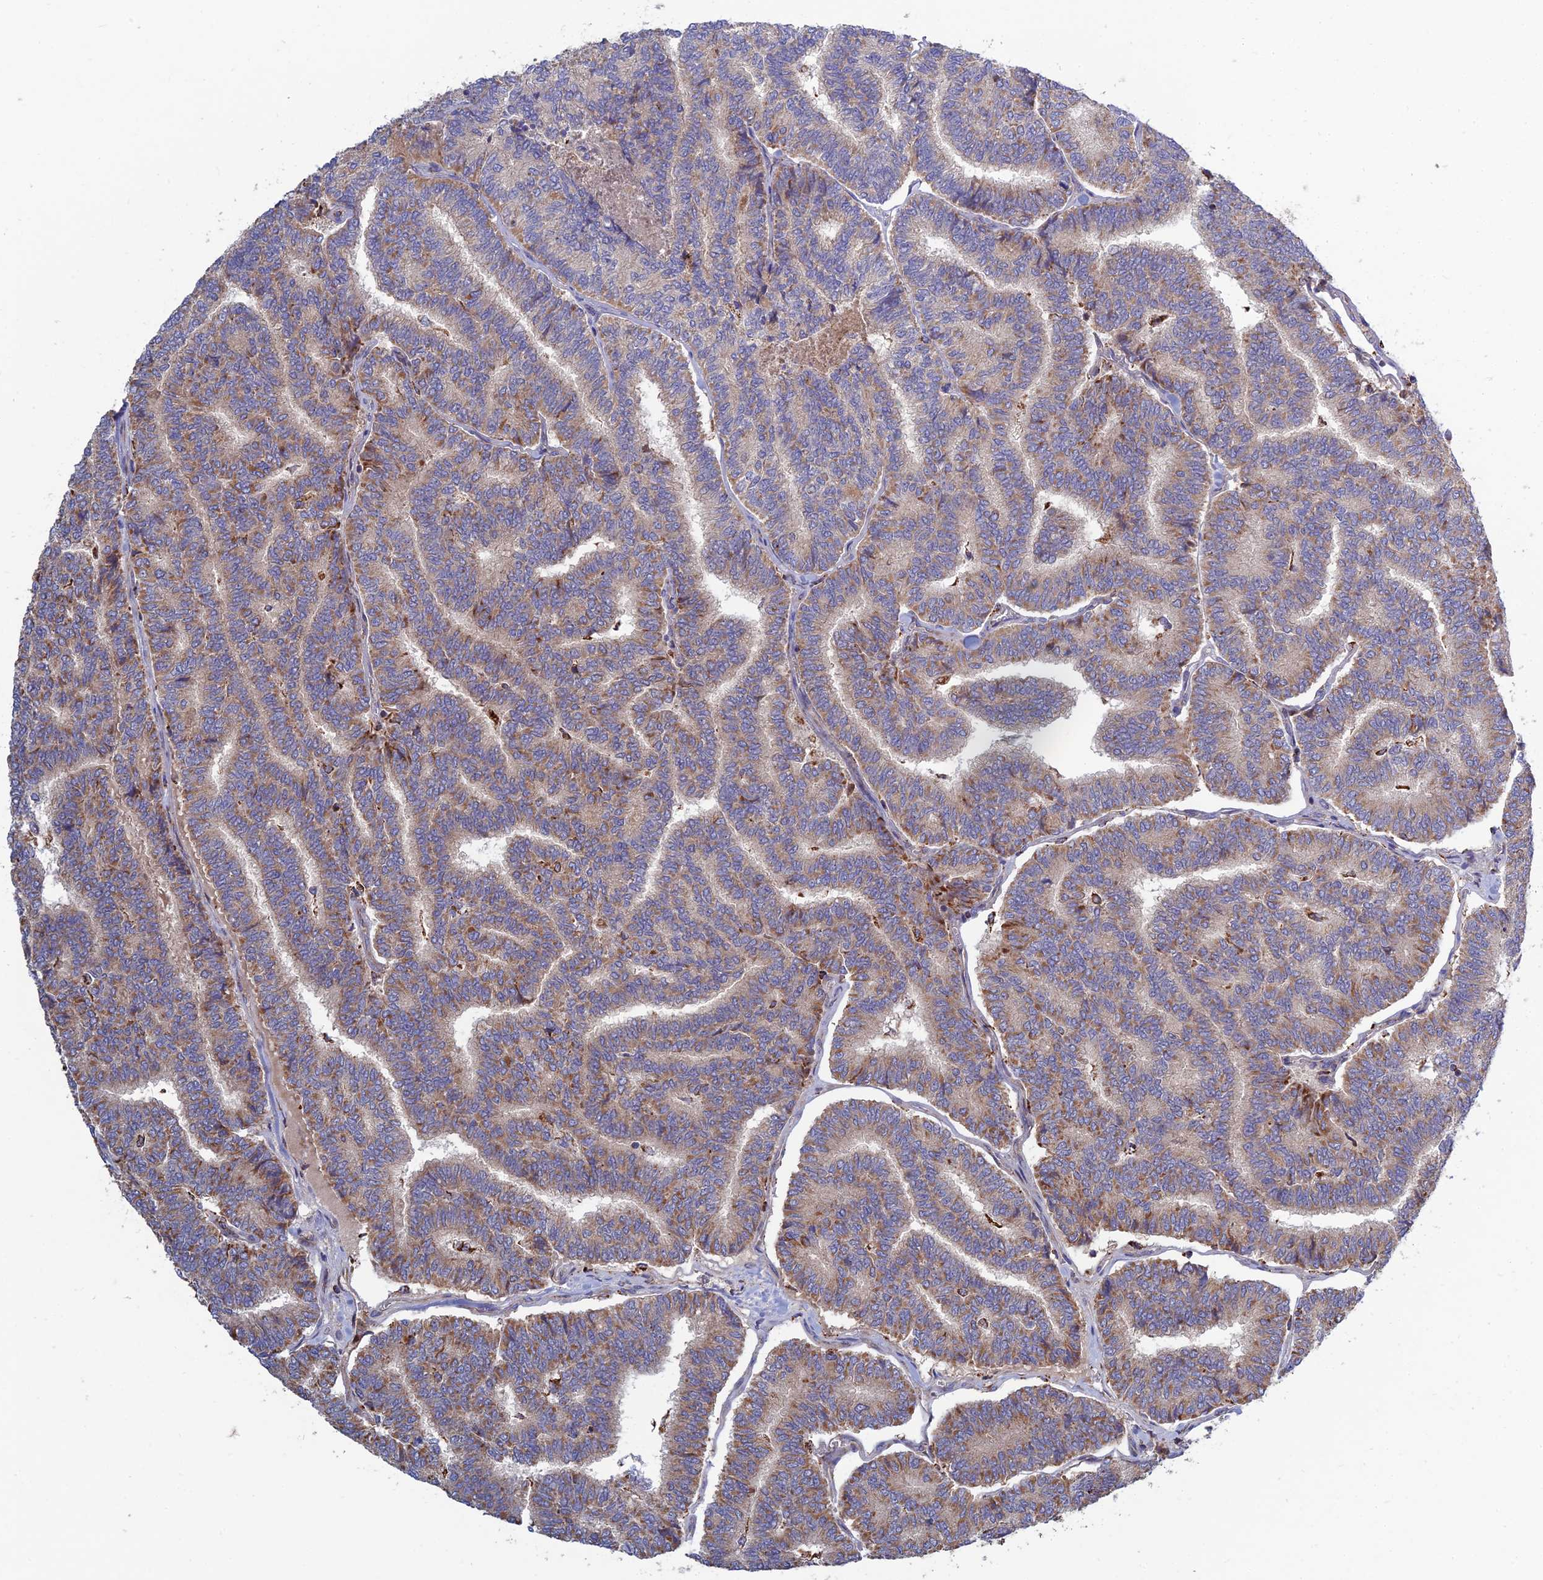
{"staining": {"intensity": "moderate", "quantity": "25%-75%", "location": "cytoplasmic/membranous"}, "tissue": "thyroid cancer", "cell_type": "Tumor cells", "image_type": "cancer", "snomed": [{"axis": "morphology", "description": "Papillary adenocarcinoma, NOS"}, {"axis": "topography", "description": "Thyroid gland"}], "caption": "Immunohistochemical staining of human papillary adenocarcinoma (thyroid) displays medium levels of moderate cytoplasmic/membranous protein expression in approximately 25%-75% of tumor cells.", "gene": "RIC8B", "patient": {"sex": "female", "age": 35}}